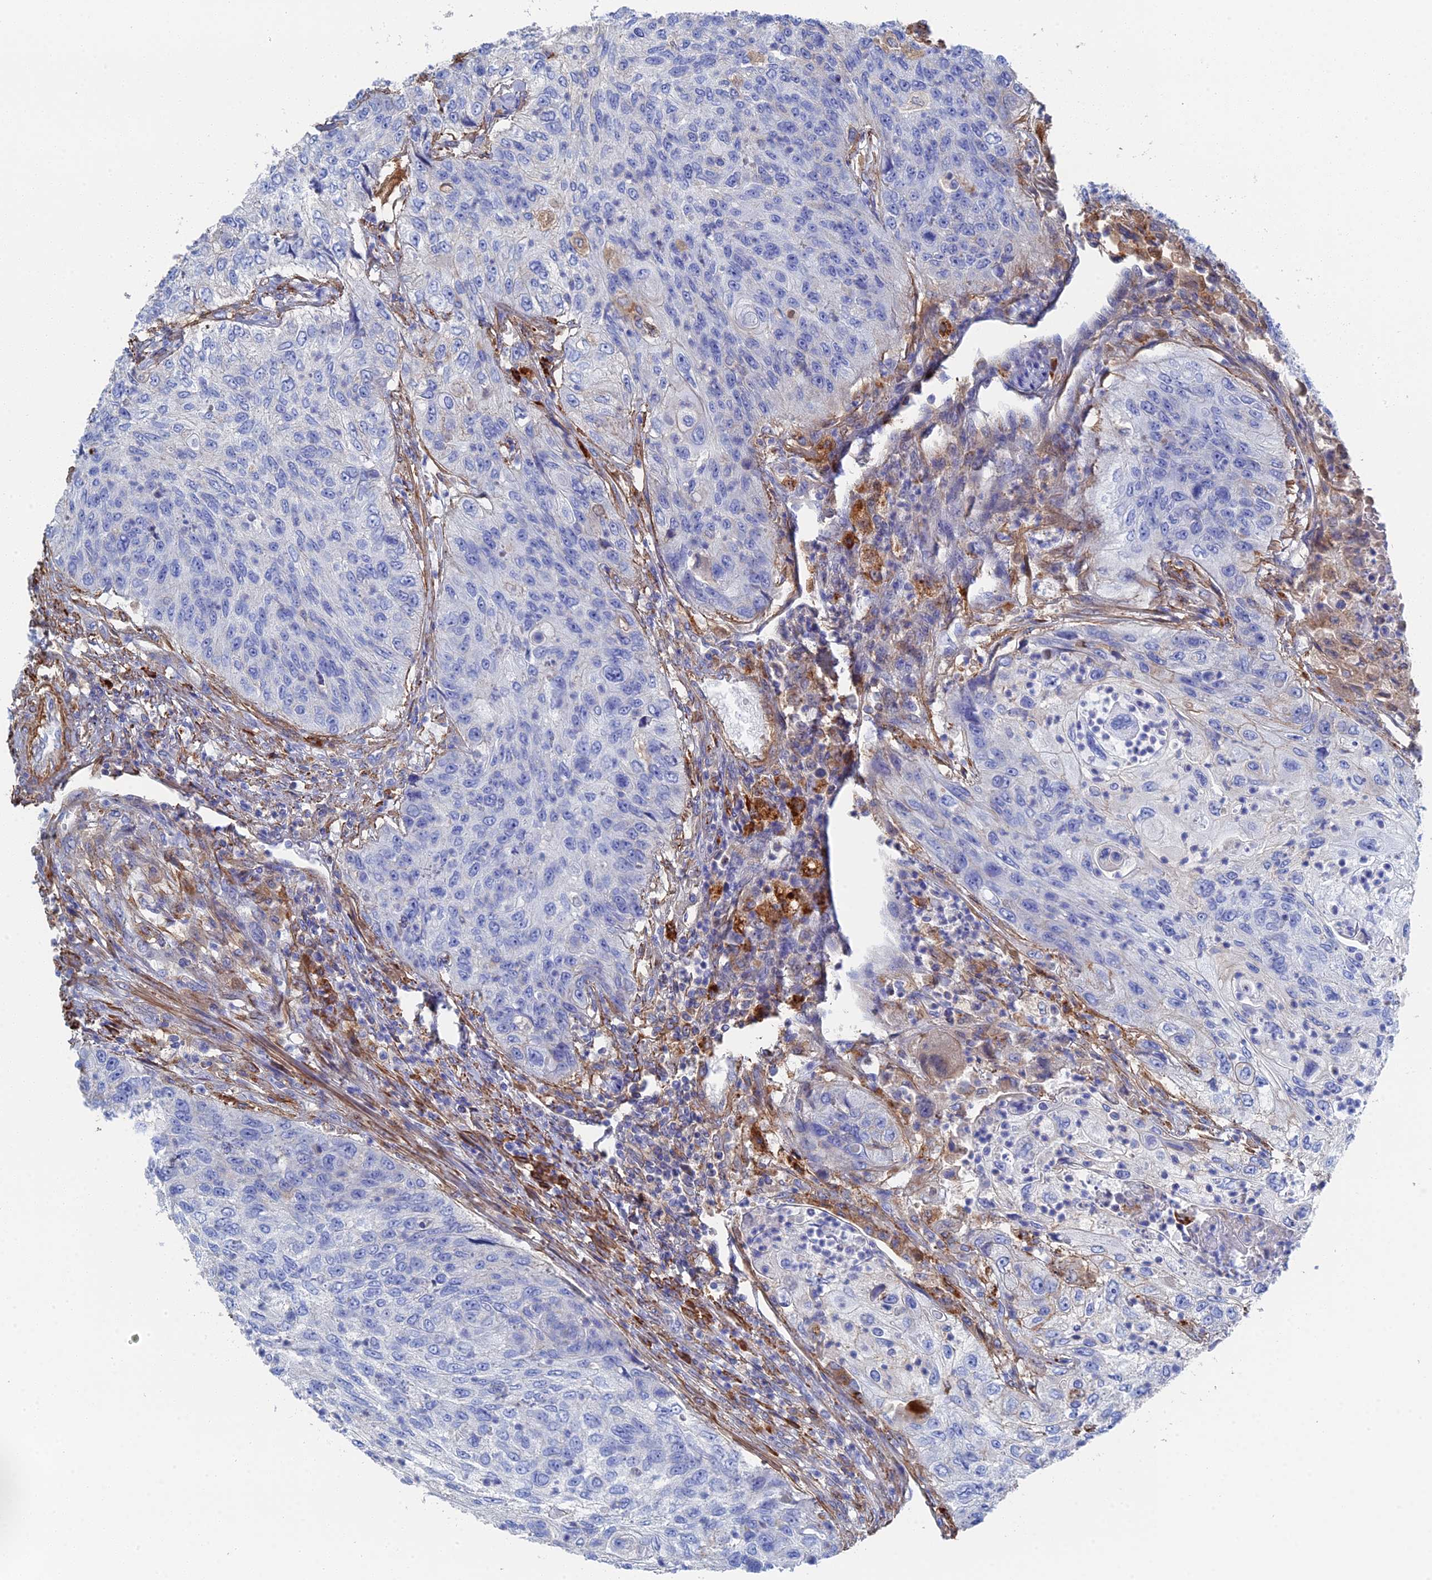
{"staining": {"intensity": "negative", "quantity": "none", "location": "none"}, "tissue": "urothelial cancer", "cell_type": "Tumor cells", "image_type": "cancer", "snomed": [{"axis": "morphology", "description": "Urothelial carcinoma, High grade"}, {"axis": "topography", "description": "Urinary bladder"}], "caption": "Tumor cells are negative for brown protein staining in urothelial cancer.", "gene": "STRA6", "patient": {"sex": "female", "age": 60}}